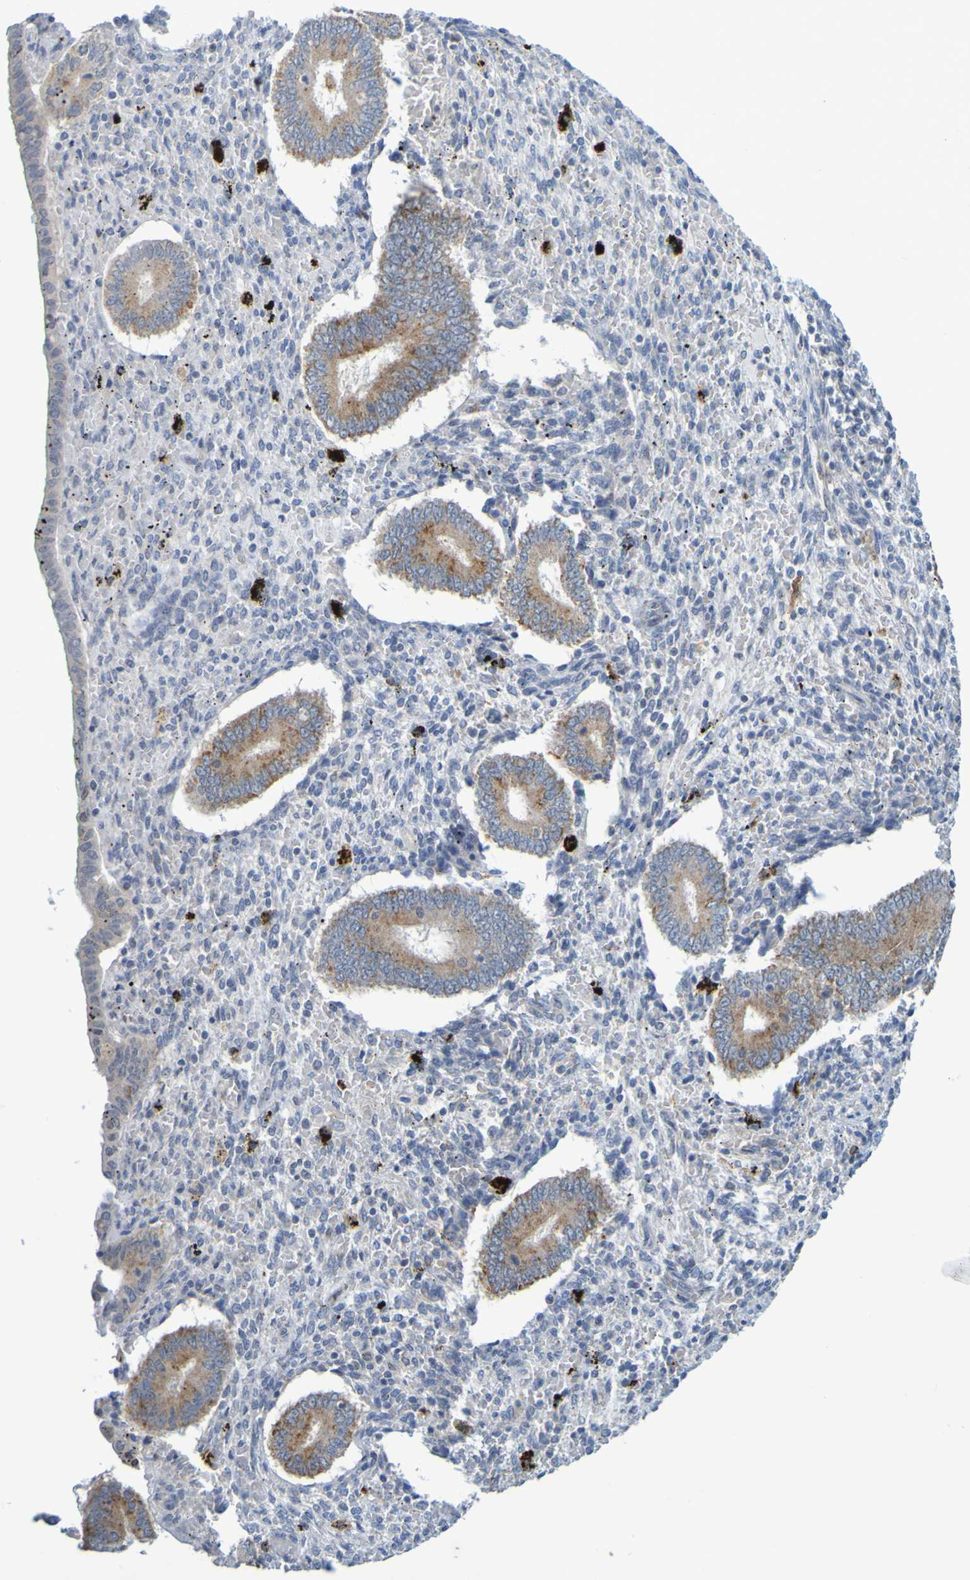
{"staining": {"intensity": "weak", "quantity": "<25%", "location": "cytoplasmic/membranous"}, "tissue": "endometrium", "cell_type": "Cells in endometrial stroma", "image_type": "normal", "snomed": [{"axis": "morphology", "description": "Normal tissue, NOS"}, {"axis": "topography", "description": "Endometrium"}], "caption": "High magnification brightfield microscopy of unremarkable endometrium stained with DAB (brown) and counterstained with hematoxylin (blue): cells in endometrial stroma show no significant staining. Brightfield microscopy of immunohistochemistry (IHC) stained with DAB (brown) and hematoxylin (blue), captured at high magnification.", "gene": "LILRB5", "patient": {"sex": "female", "age": 42}}